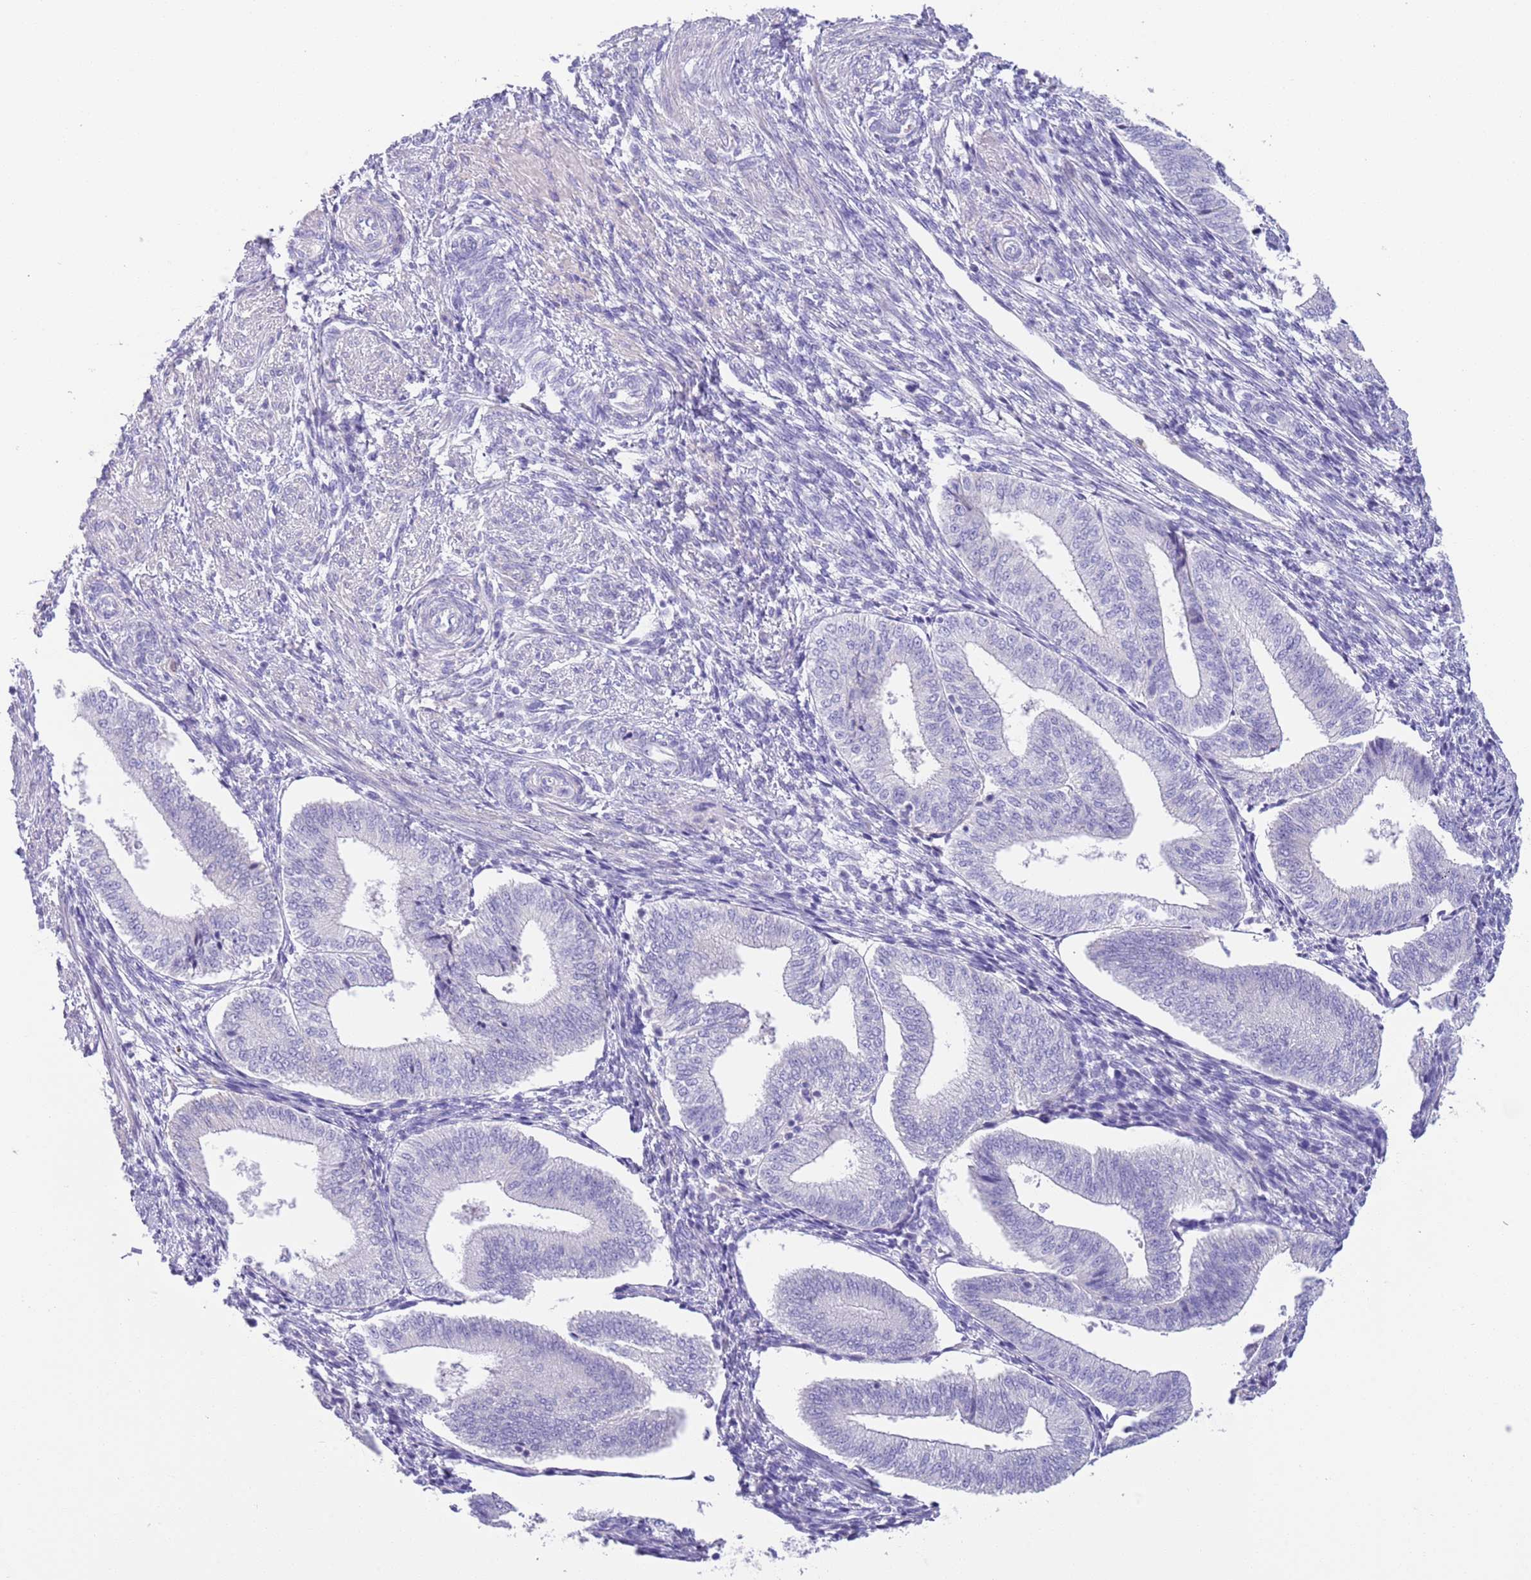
{"staining": {"intensity": "negative", "quantity": "none", "location": "none"}, "tissue": "endometrium", "cell_type": "Cells in endometrial stroma", "image_type": "normal", "snomed": [{"axis": "morphology", "description": "Normal tissue, NOS"}, {"axis": "topography", "description": "Endometrium"}], "caption": "A high-resolution histopathology image shows immunohistochemistry staining of normal endometrium, which reveals no significant positivity in cells in endometrial stroma. The staining was performed using DAB to visualize the protein expression in brown, while the nuclei were stained in blue with hematoxylin (Magnification: 20x).", "gene": "IGFL4", "patient": {"sex": "female", "age": 34}}